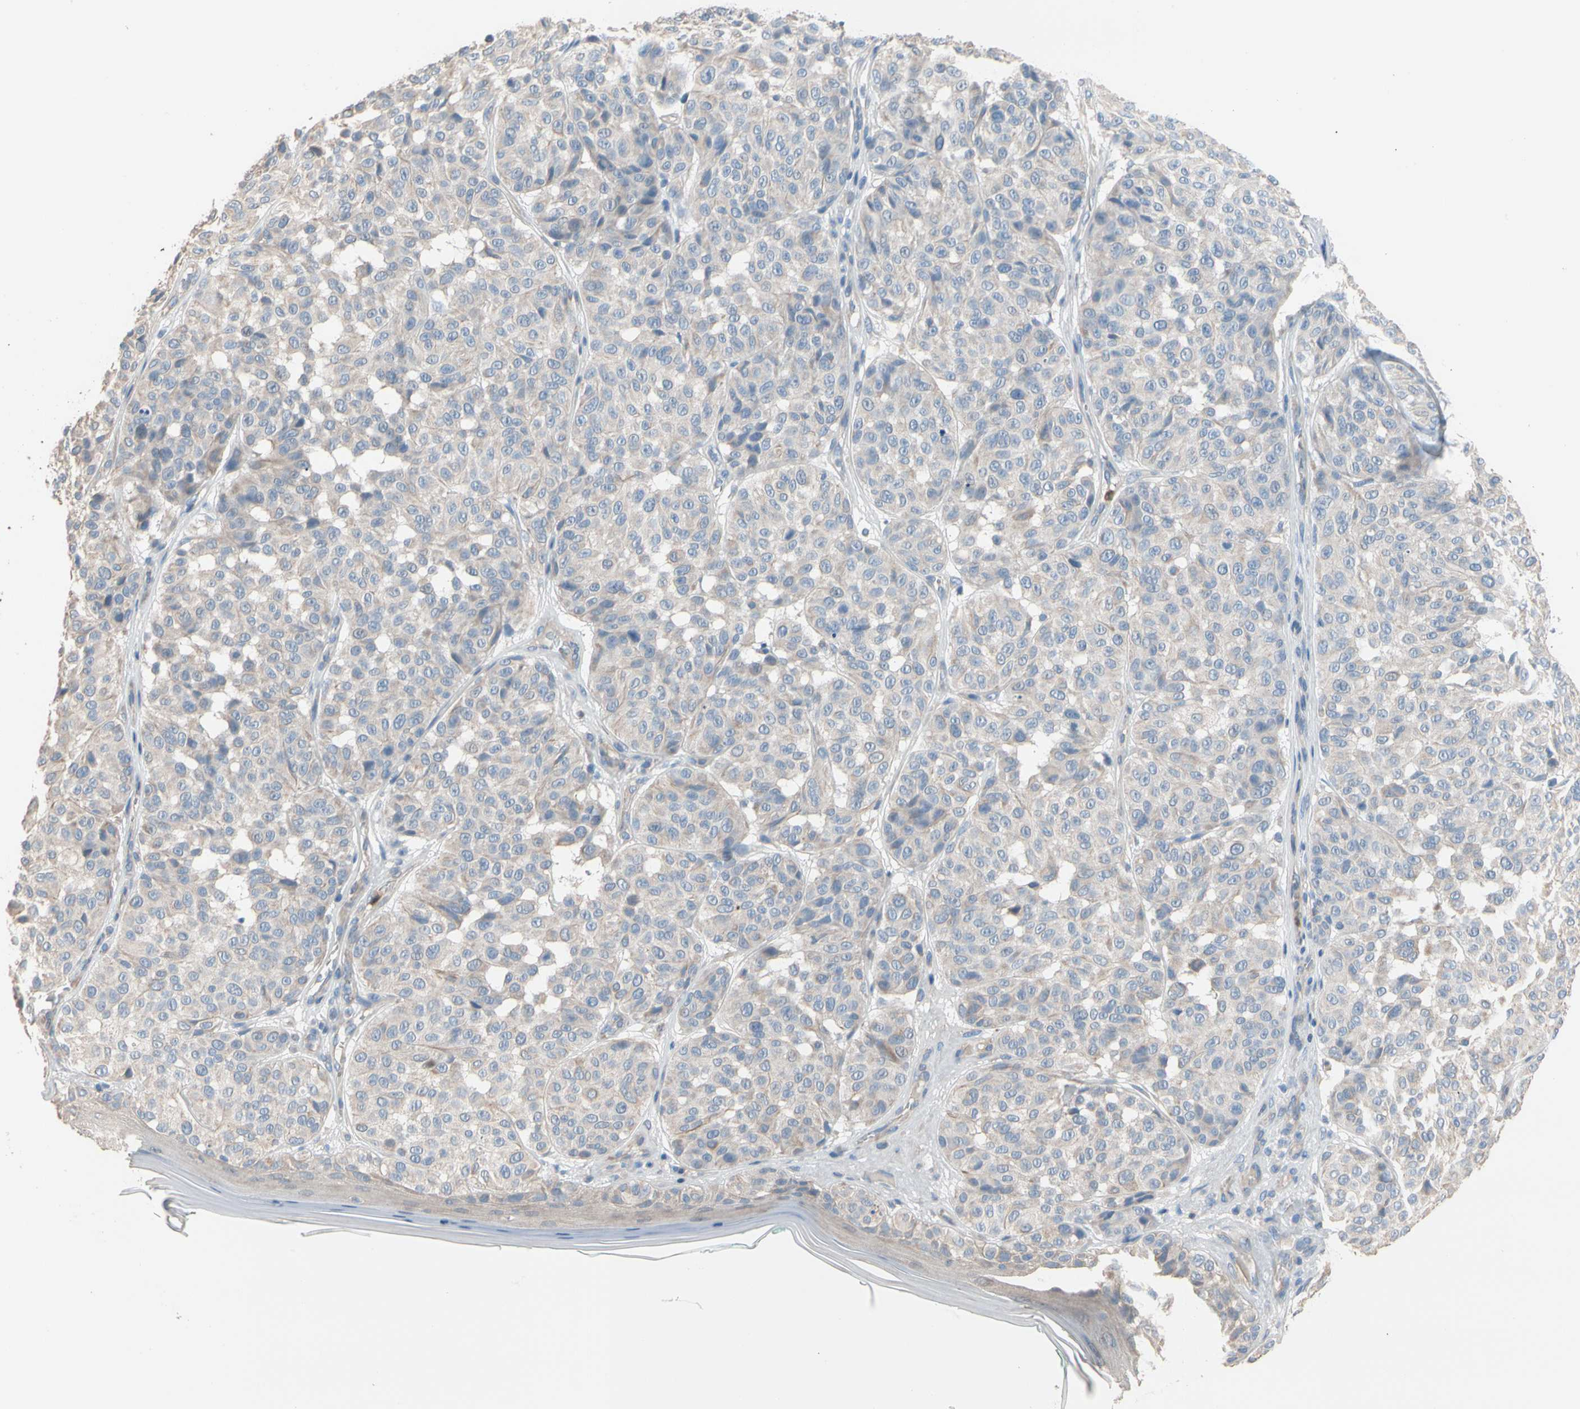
{"staining": {"intensity": "weak", "quantity": "25%-75%", "location": "cytoplasmic/membranous"}, "tissue": "melanoma", "cell_type": "Tumor cells", "image_type": "cancer", "snomed": [{"axis": "morphology", "description": "Malignant melanoma, NOS"}, {"axis": "topography", "description": "Skin"}], "caption": "Immunohistochemistry image of neoplastic tissue: malignant melanoma stained using immunohistochemistry reveals low levels of weak protein expression localized specifically in the cytoplasmic/membranous of tumor cells, appearing as a cytoplasmic/membranous brown color.", "gene": "BBOX1", "patient": {"sex": "female", "age": 46}}